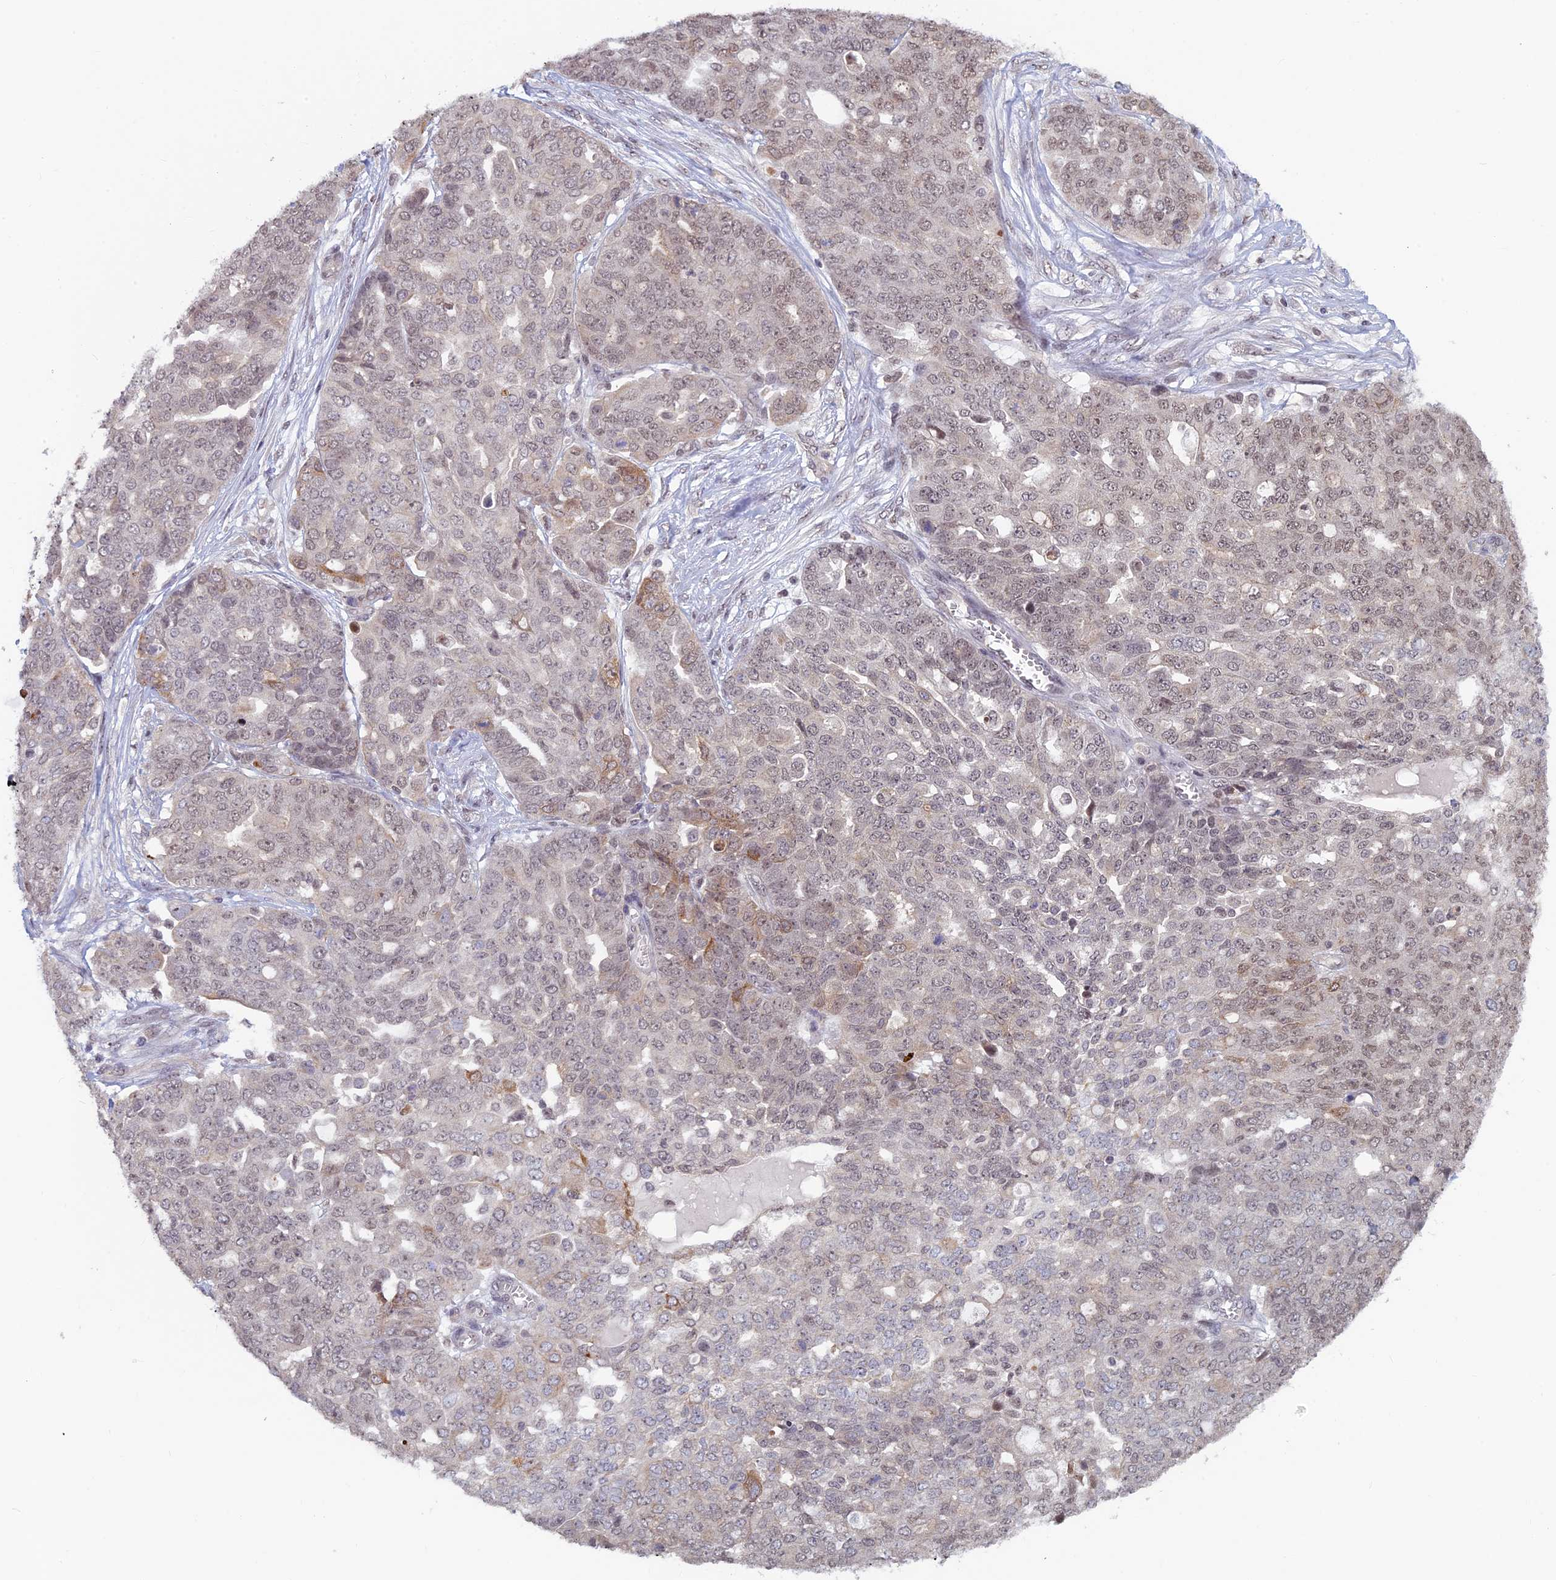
{"staining": {"intensity": "moderate", "quantity": "<25%", "location": "cytoplasmic/membranous,nuclear"}, "tissue": "ovarian cancer", "cell_type": "Tumor cells", "image_type": "cancer", "snomed": [{"axis": "morphology", "description": "Cystadenocarcinoma, serous, NOS"}, {"axis": "topography", "description": "Soft tissue"}, {"axis": "topography", "description": "Ovary"}], "caption": "Immunohistochemical staining of human serous cystadenocarcinoma (ovarian) reveals low levels of moderate cytoplasmic/membranous and nuclear protein expression in about <25% of tumor cells.", "gene": "SPIRE1", "patient": {"sex": "female", "age": 57}}